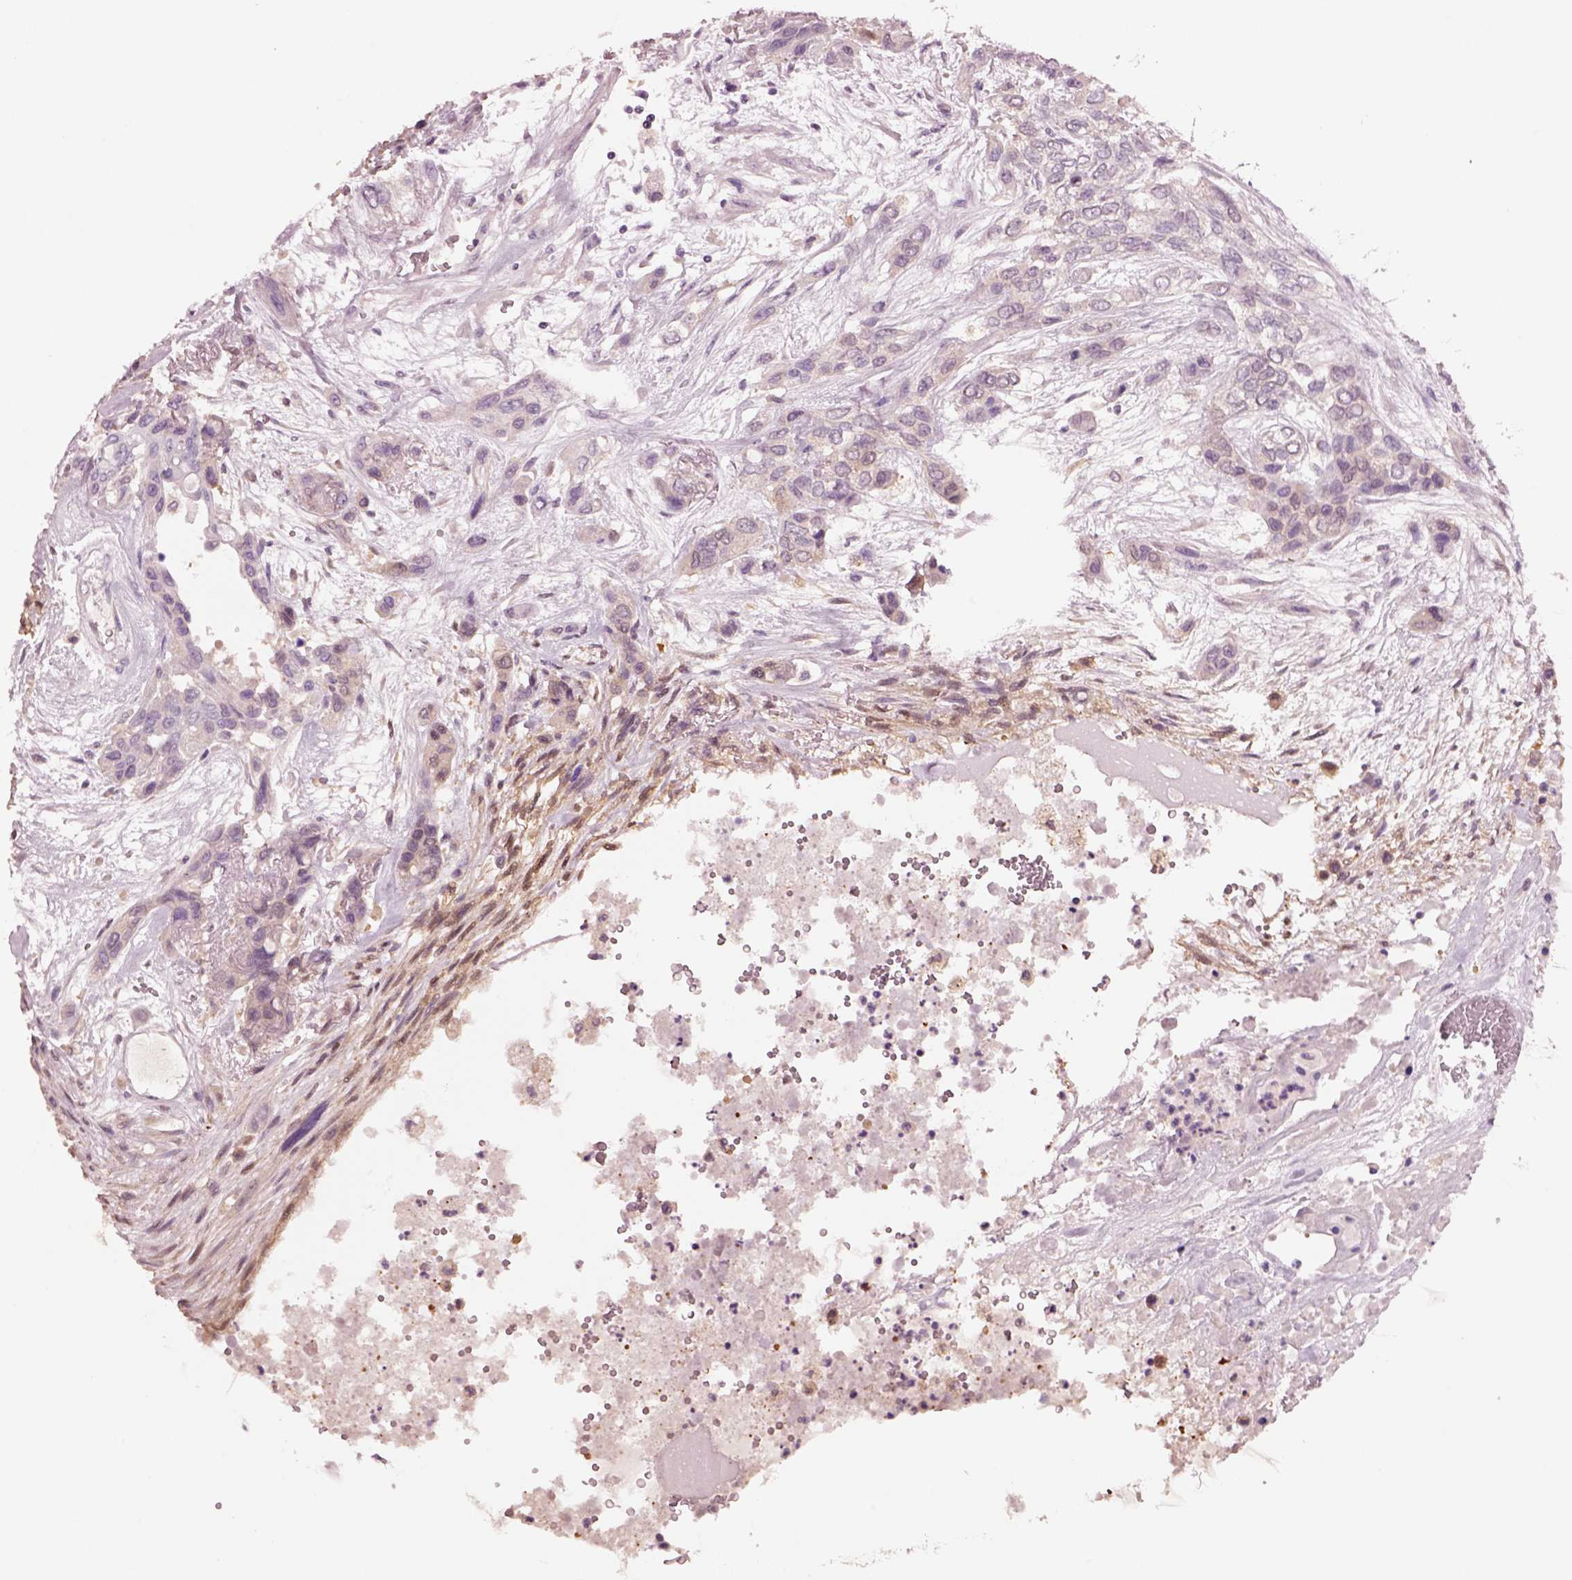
{"staining": {"intensity": "negative", "quantity": "none", "location": "none"}, "tissue": "lung cancer", "cell_type": "Tumor cells", "image_type": "cancer", "snomed": [{"axis": "morphology", "description": "Squamous cell carcinoma, NOS"}, {"axis": "topography", "description": "Lung"}], "caption": "Image shows no significant protein staining in tumor cells of lung cancer (squamous cell carcinoma).", "gene": "CLPSL1", "patient": {"sex": "female", "age": 70}}